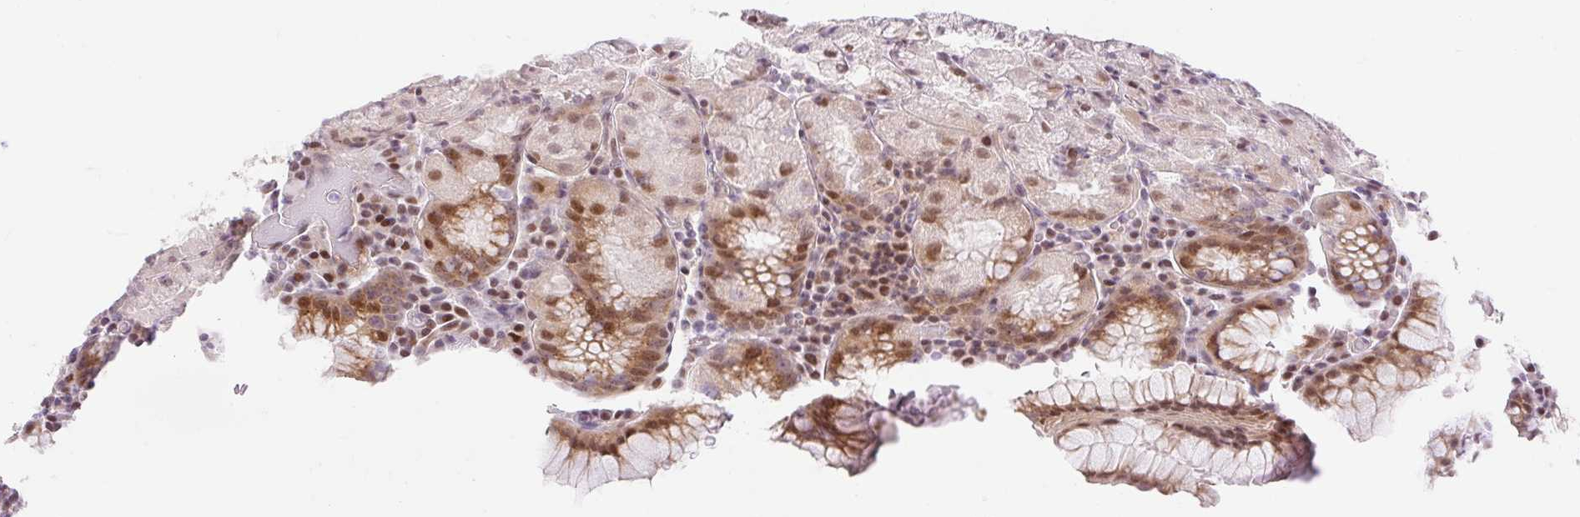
{"staining": {"intensity": "moderate", "quantity": "25%-75%", "location": "cytoplasmic/membranous,nuclear"}, "tissue": "stomach", "cell_type": "Glandular cells", "image_type": "normal", "snomed": [{"axis": "morphology", "description": "Normal tissue, NOS"}, {"axis": "topography", "description": "Stomach, upper"}, {"axis": "topography", "description": "Stomach, lower"}], "caption": "A photomicrograph of human stomach stained for a protein exhibits moderate cytoplasmic/membranous,nuclear brown staining in glandular cells. Nuclei are stained in blue.", "gene": "RIPPLY3", "patient": {"sex": "male", "age": 80}}